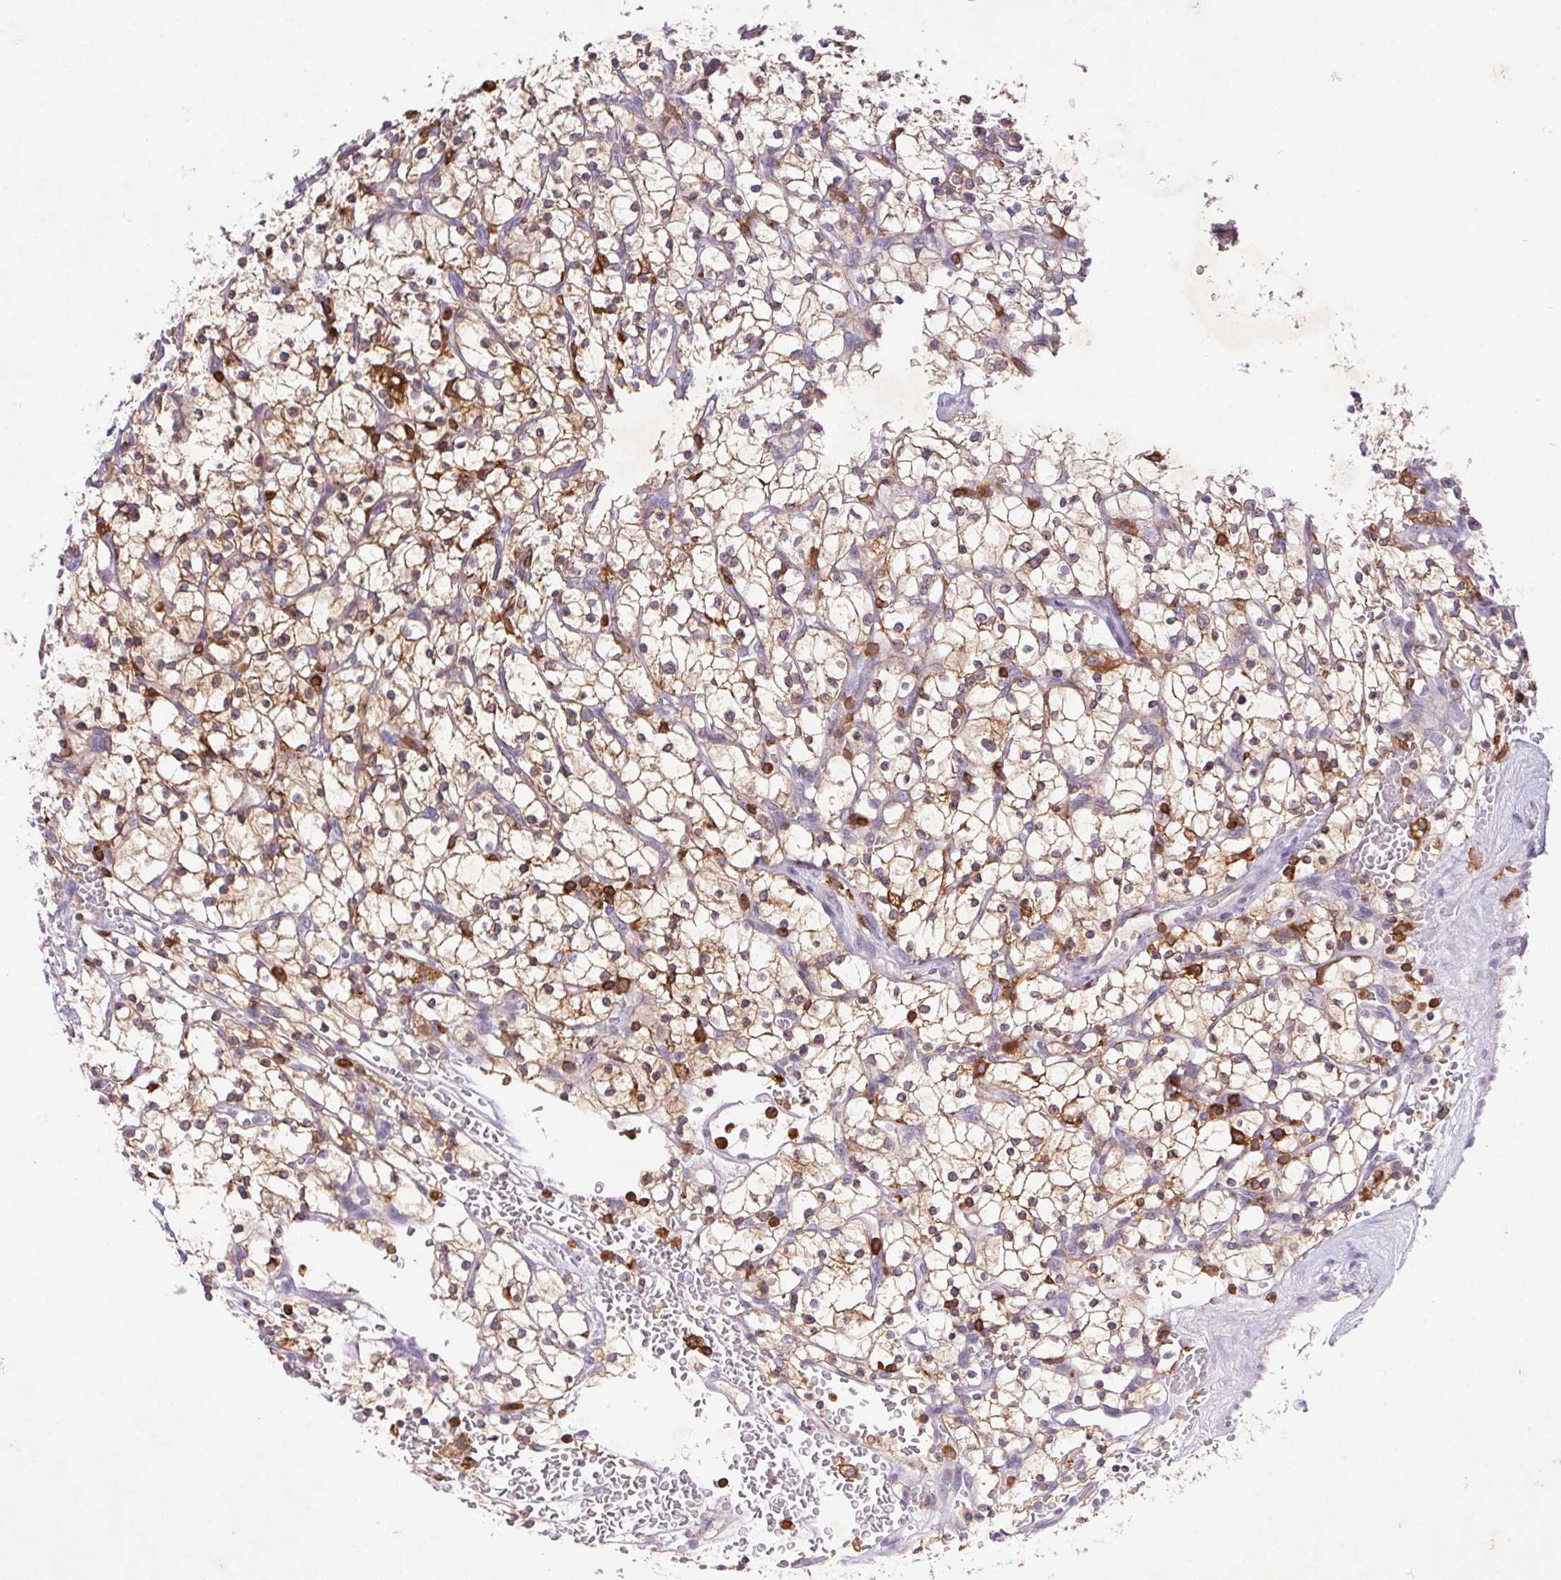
{"staining": {"intensity": "weak", "quantity": "25%-75%", "location": "cytoplasmic/membranous"}, "tissue": "renal cancer", "cell_type": "Tumor cells", "image_type": "cancer", "snomed": [{"axis": "morphology", "description": "Adenocarcinoma, NOS"}, {"axis": "topography", "description": "Kidney"}], "caption": "Protein expression analysis of renal cancer reveals weak cytoplasmic/membranous expression in about 25%-75% of tumor cells. (brown staining indicates protein expression, while blue staining denotes nuclei).", "gene": "APBB1IP", "patient": {"sex": "female", "age": 64}}